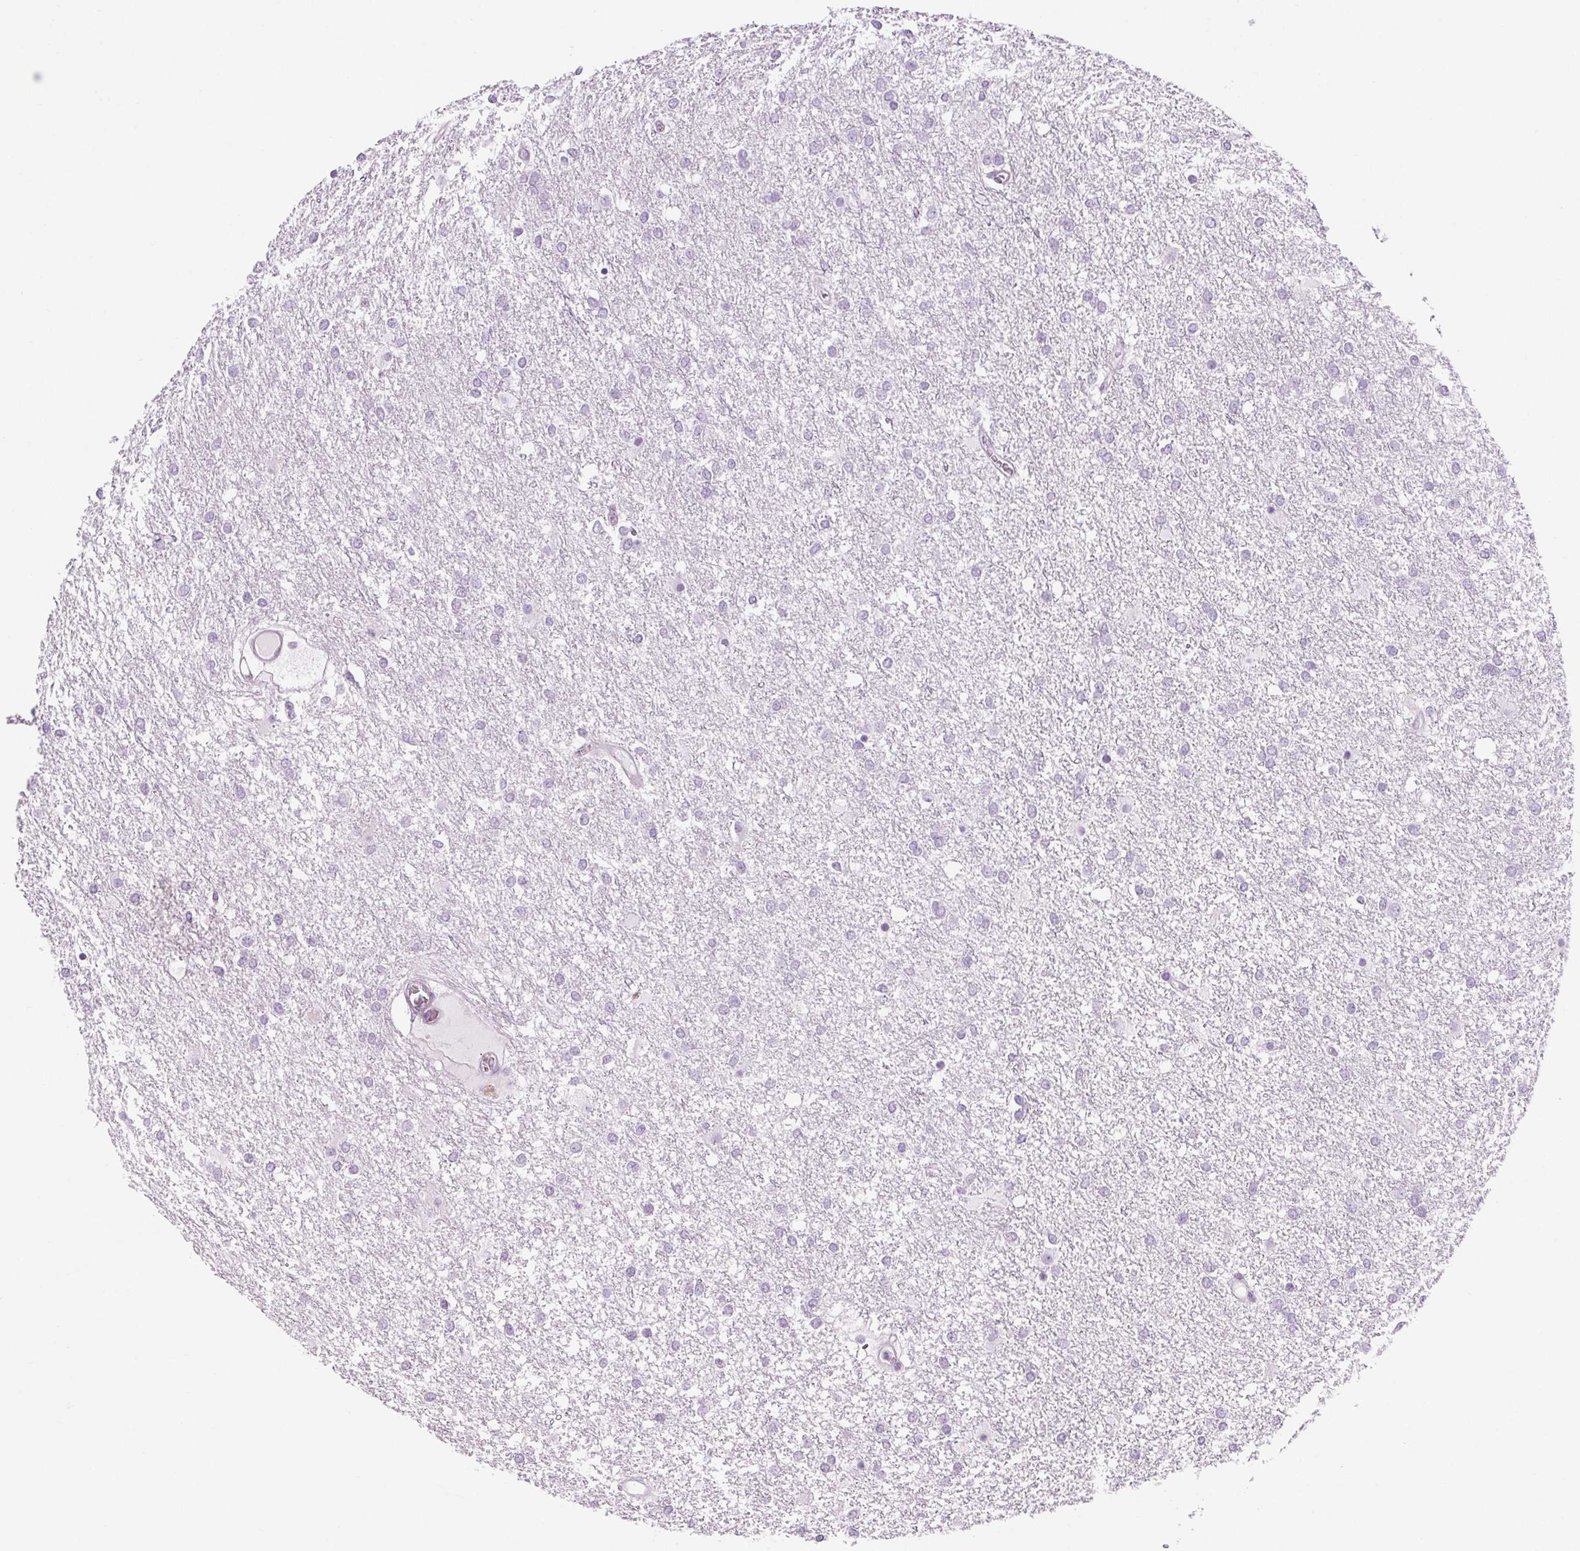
{"staining": {"intensity": "negative", "quantity": "none", "location": "none"}, "tissue": "glioma", "cell_type": "Tumor cells", "image_type": "cancer", "snomed": [{"axis": "morphology", "description": "Glioma, malignant, High grade"}, {"axis": "topography", "description": "Brain"}], "caption": "A photomicrograph of glioma stained for a protein reveals no brown staining in tumor cells.", "gene": "LRP2", "patient": {"sex": "female", "age": 61}}